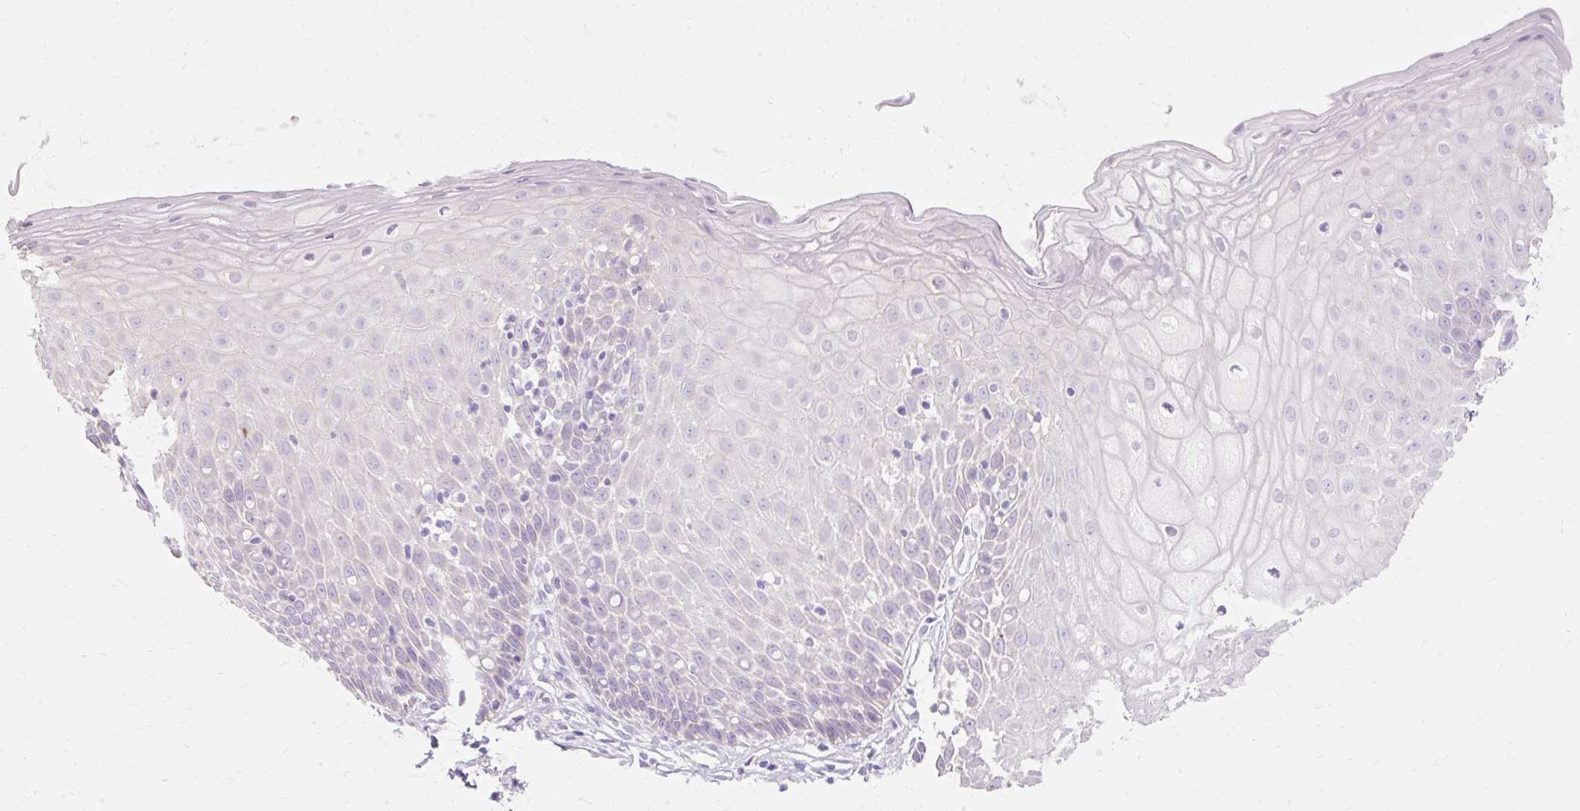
{"staining": {"intensity": "negative", "quantity": "none", "location": "none"}, "tissue": "cervix", "cell_type": "Glandular cells", "image_type": "normal", "snomed": [{"axis": "morphology", "description": "Normal tissue, NOS"}, {"axis": "topography", "description": "Cervix"}], "caption": "Immunohistochemistry histopathology image of benign cervix stained for a protein (brown), which demonstrates no staining in glandular cells. (Immunohistochemistry (ihc), brightfield microscopy, high magnification).", "gene": "HSD11B1", "patient": {"sex": "female", "age": 36}}